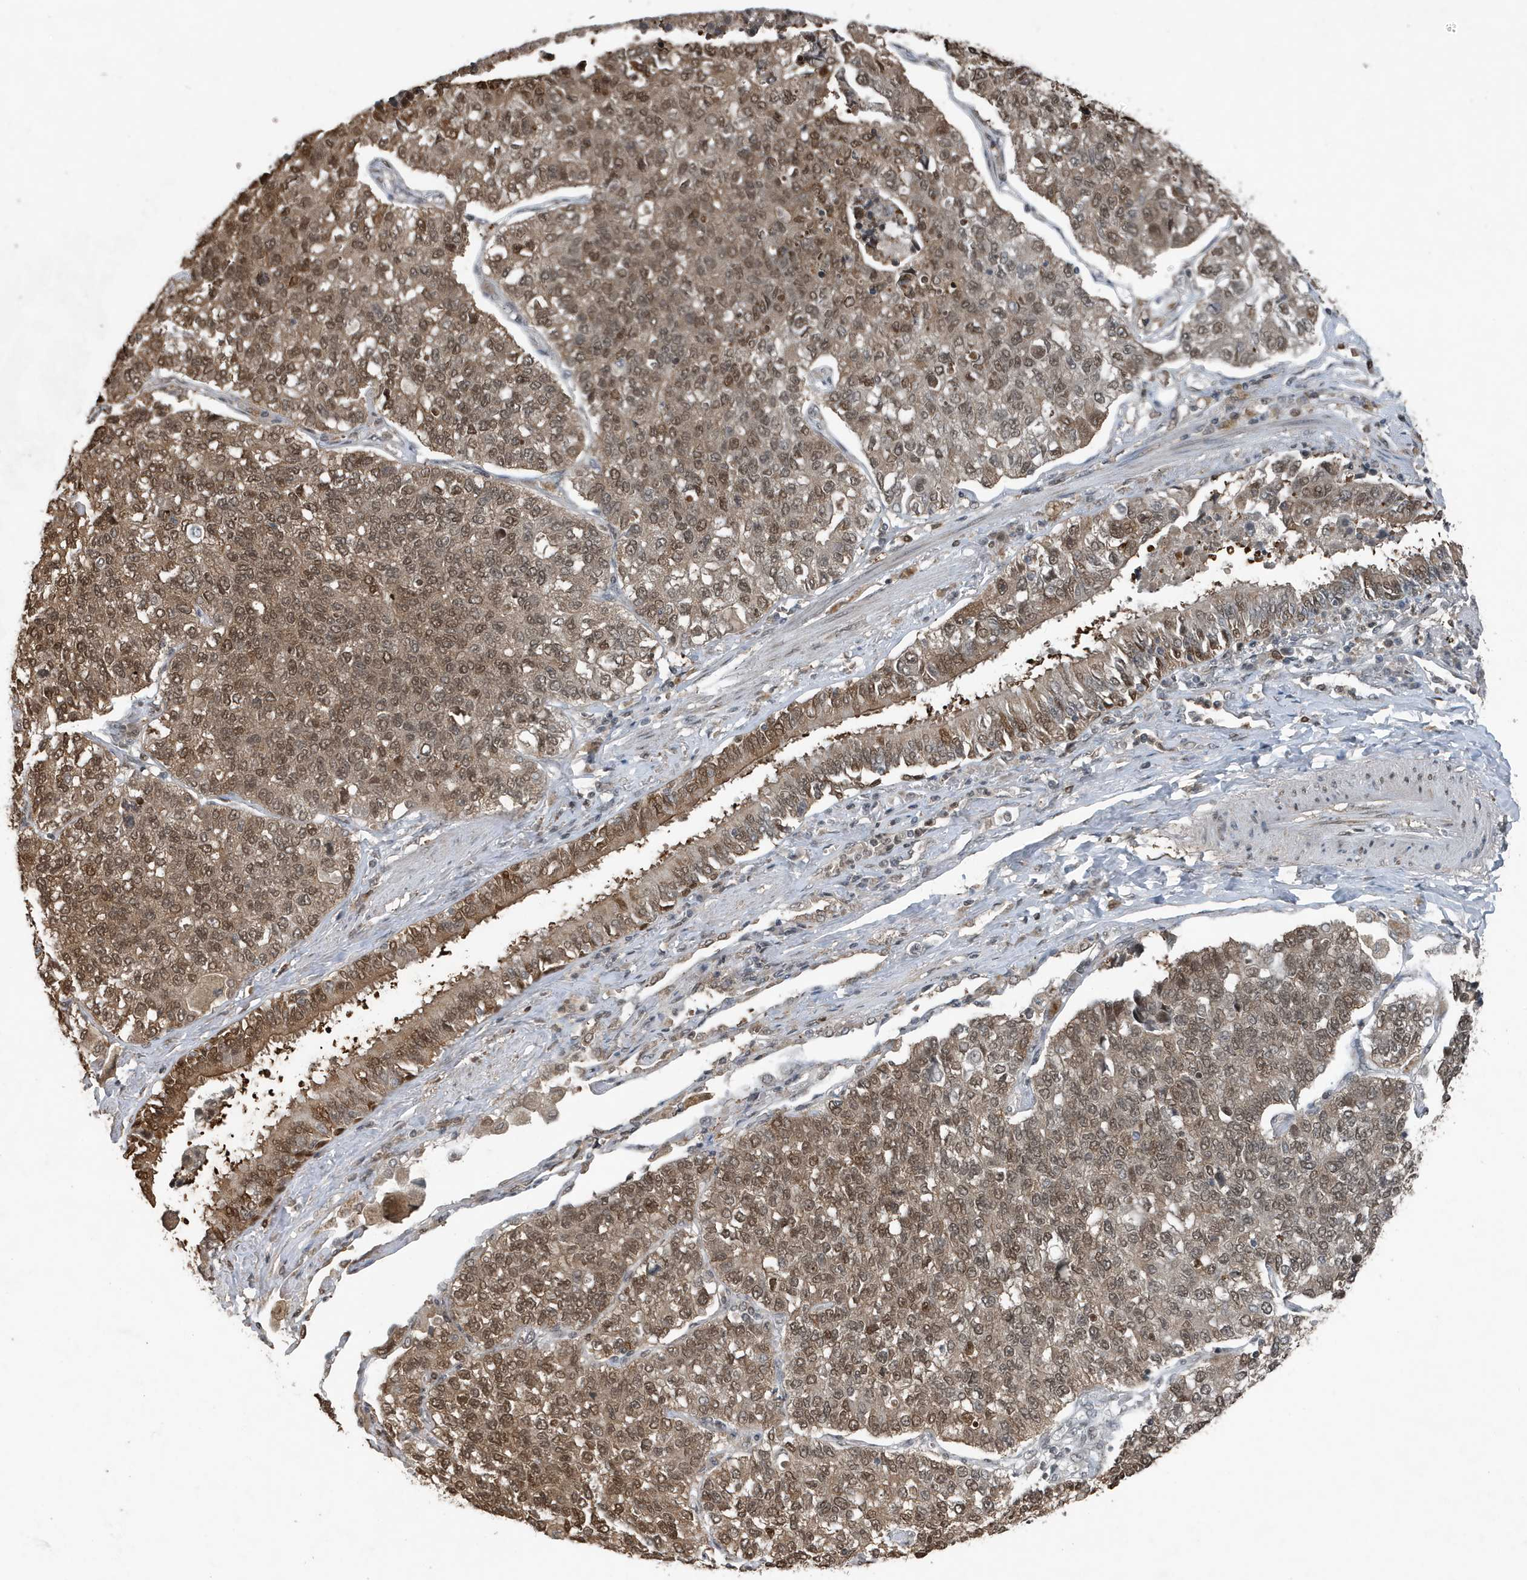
{"staining": {"intensity": "moderate", "quantity": ">75%", "location": "cytoplasmic/membranous,nuclear"}, "tissue": "lung cancer", "cell_type": "Tumor cells", "image_type": "cancer", "snomed": [{"axis": "morphology", "description": "Adenocarcinoma, NOS"}, {"axis": "topography", "description": "Lung"}], "caption": "Brown immunohistochemical staining in human lung cancer exhibits moderate cytoplasmic/membranous and nuclear positivity in about >75% of tumor cells.", "gene": "HSPA1A", "patient": {"sex": "male", "age": 49}}